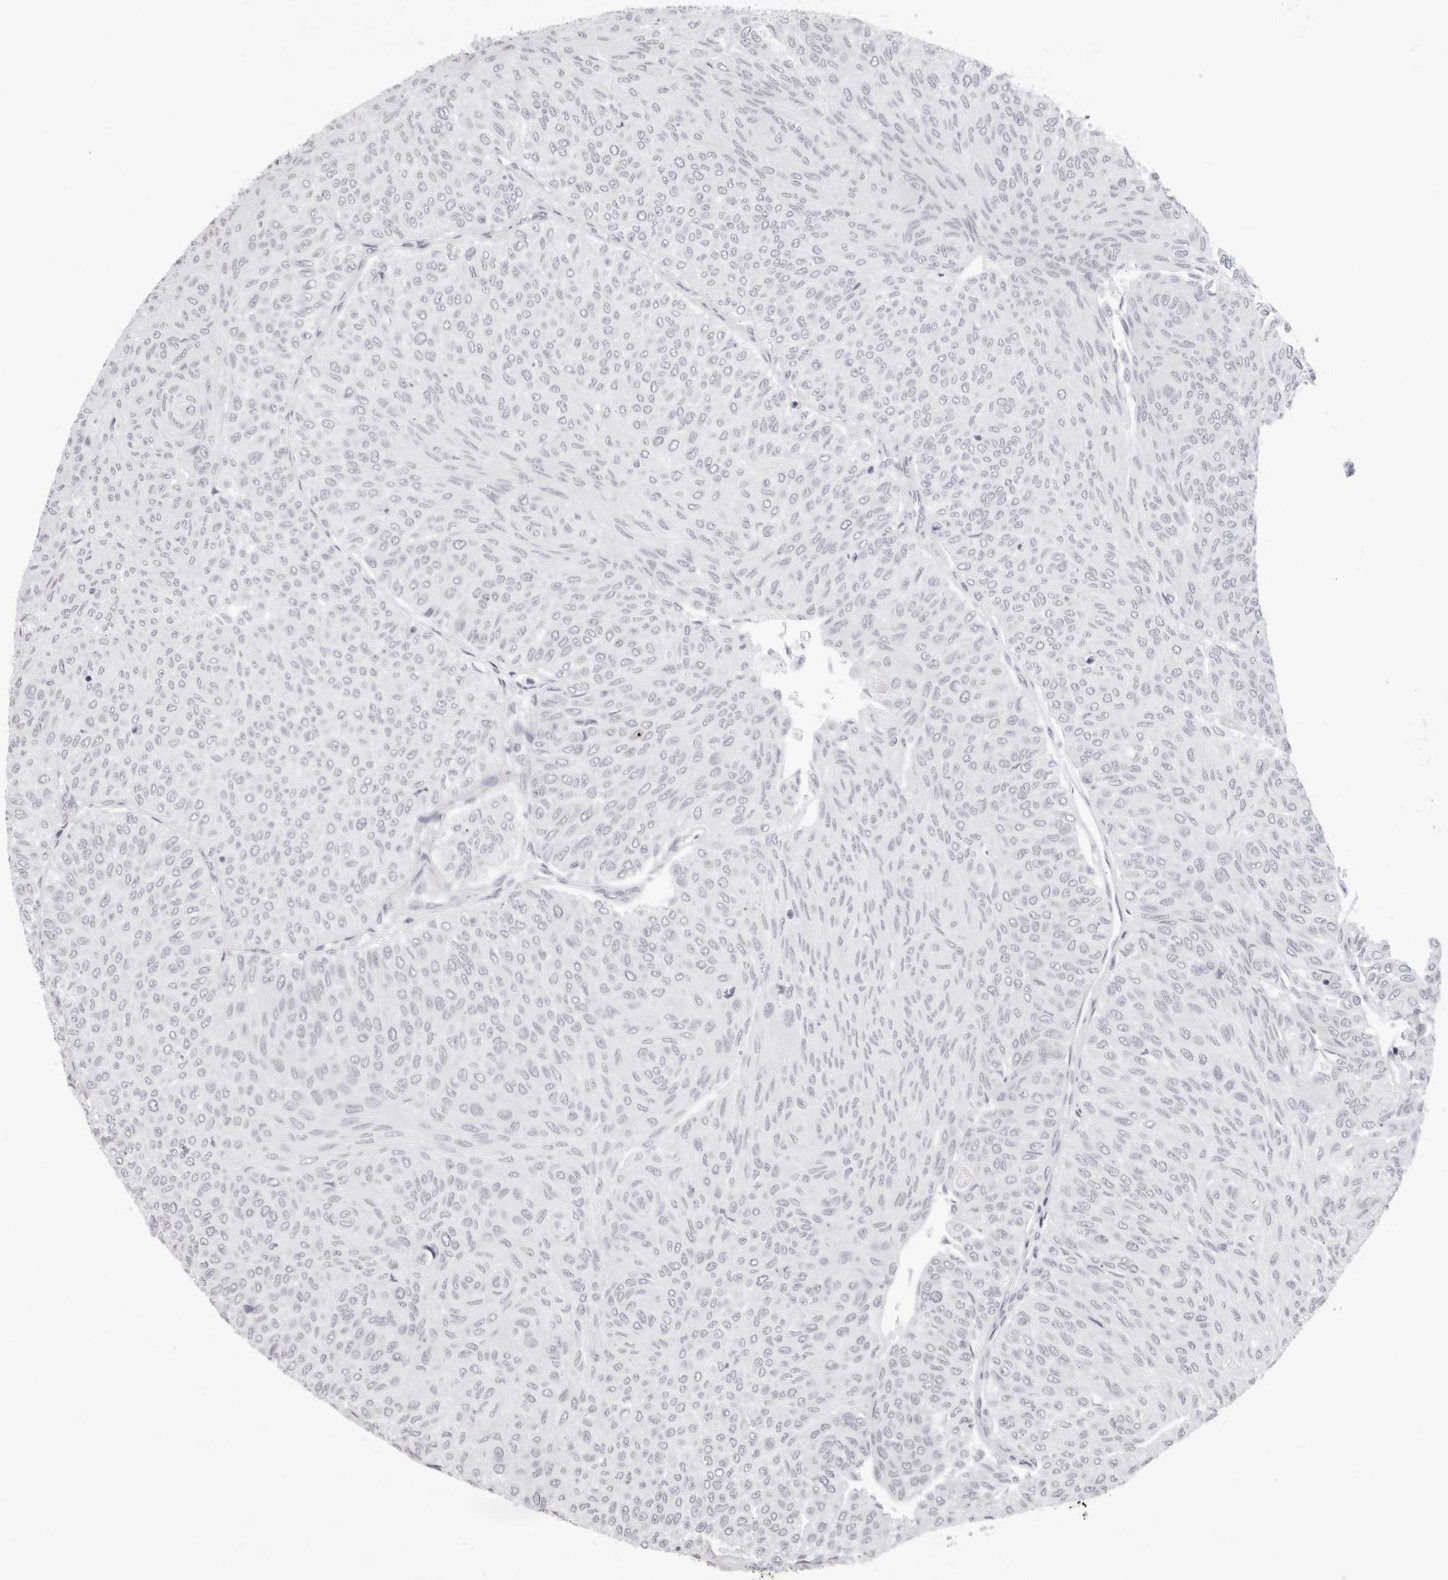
{"staining": {"intensity": "negative", "quantity": "none", "location": "none"}, "tissue": "urothelial cancer", "cell_type": "Tumor cells", "image_type": "cancer", "snomed": [{"axis": "morphology", "description": "Urothelial carcinoma, Low grade"}, {"axis": "topography", "description": "Urinary bladder"}], "caption": "Protein analysis of urothelial cancer demonstrates no significant staining in tumor cells.", "gene": "CST5", "patient": {"sex": "male", "age": 78}}